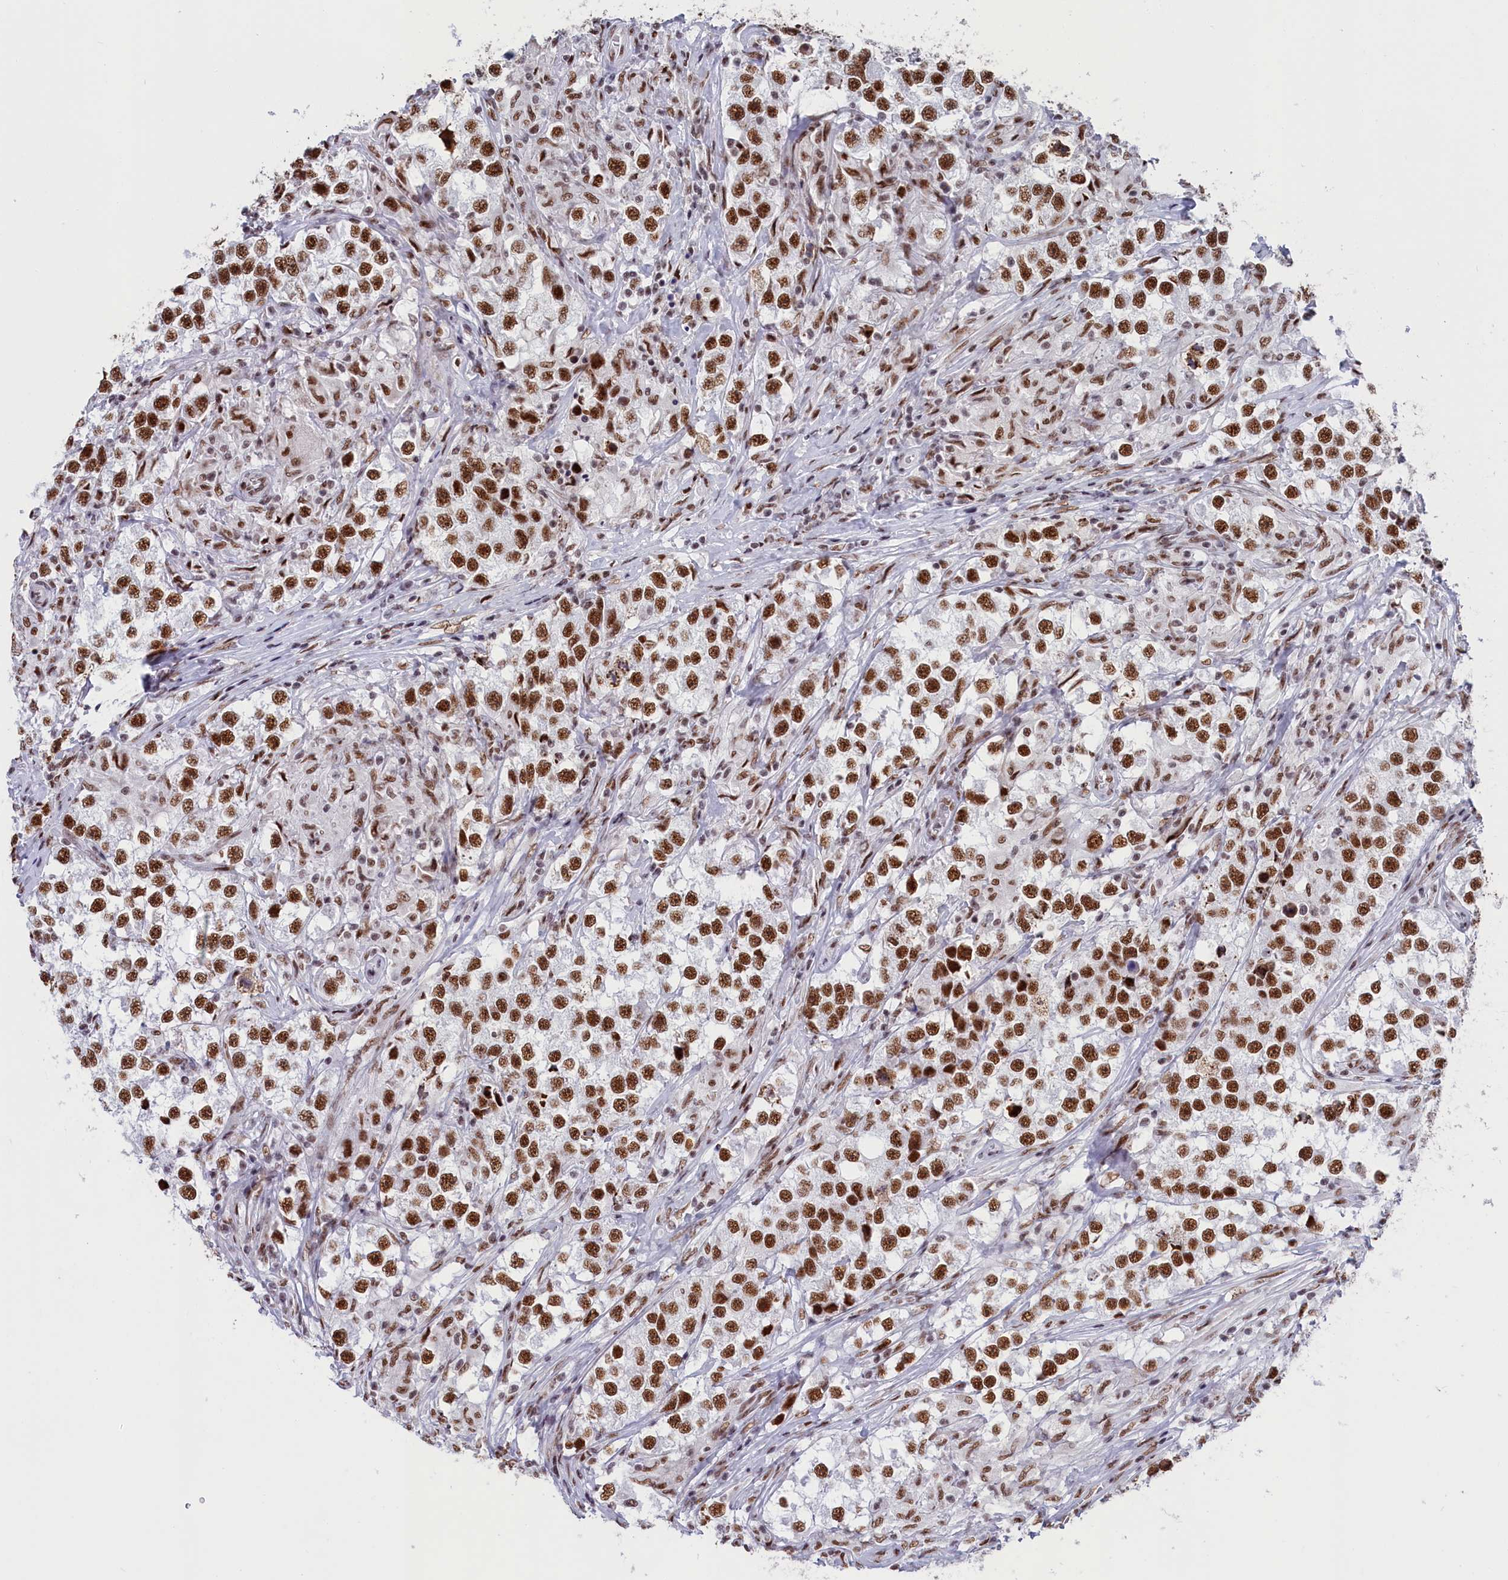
{"staining": {"intensity": "strong", "quantity": ">75%", "location": "nuclear"}, "tissue": "testis cancer", "cell_type": "Tumor cells", "image_type": "cancer", "snomed": [{"axis": "morphology", "description": "Seminoma, NOS"}, {"axis": "topography", "description": "Testis"}], "caption": "Protein expression analysis of human testis cancer (seminoma) reveals strong nuclear staining in about >75% of tumor cells.", "gene": "SNRNP70", "patient": {"sex": "male", "age": 46}}